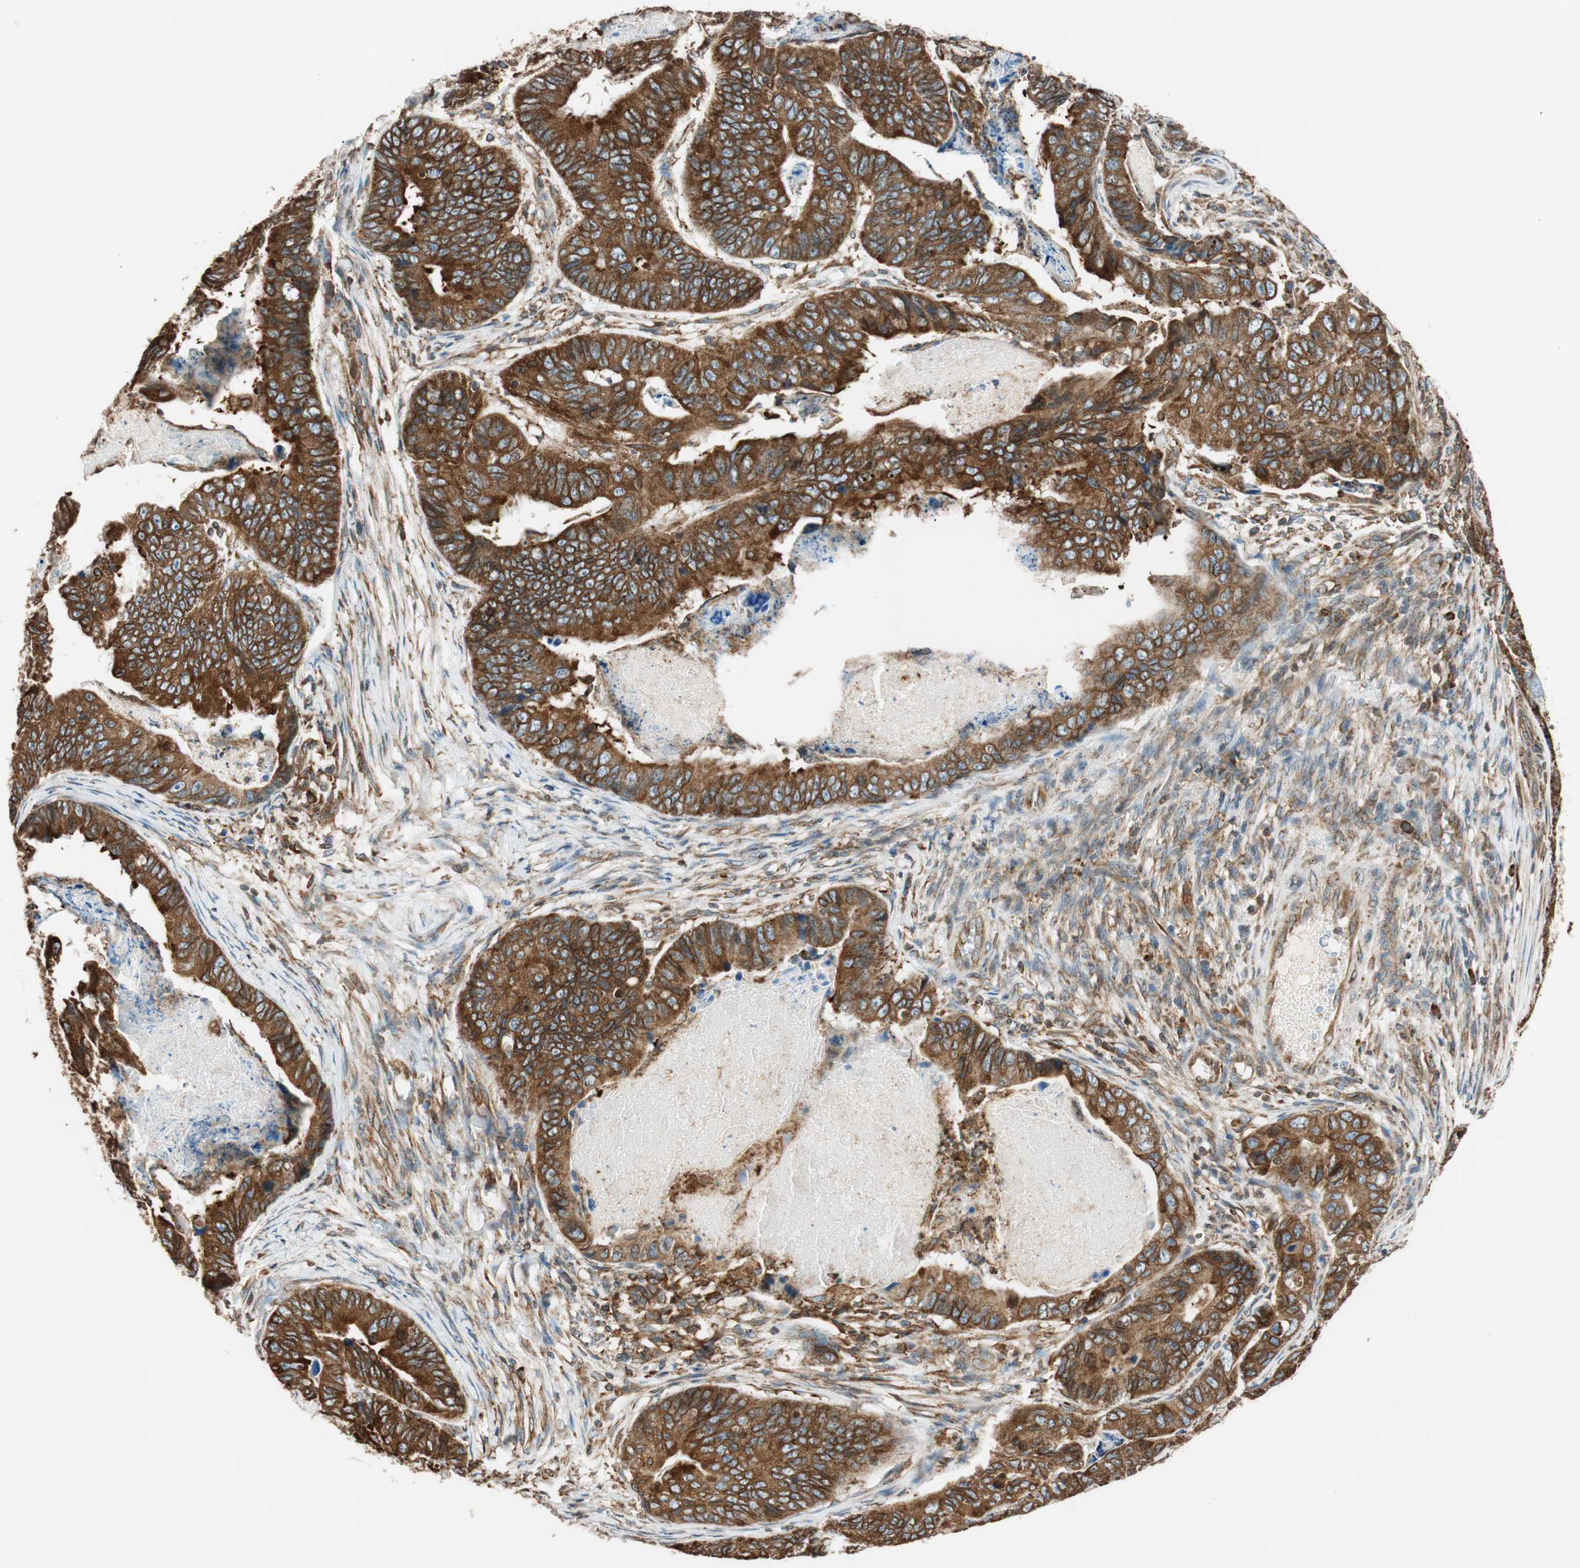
{"staining": {"intensity": "strong", "quantity": ">75%", "location": "cytoplasmic/membranous"}, "tissue": "stomach cancer", "cell_type": "Tumor cells", "image_type": "cancer", "snomed": [{"axis": "morphology", "description": "Adenocarcinoma, NOS"}, {"axis": "topography", "description": "Stomach, lower"}], "caption": "Strong cytoplasmic/membranous expression for a protein is appreciated in approximately >75% of tumor cells of stomach cancer (adenocarcinoma) using immunohistochemistry (IHC).", "gene": "PRKCSH", "patient": {"sex": "male", "age": 77}}